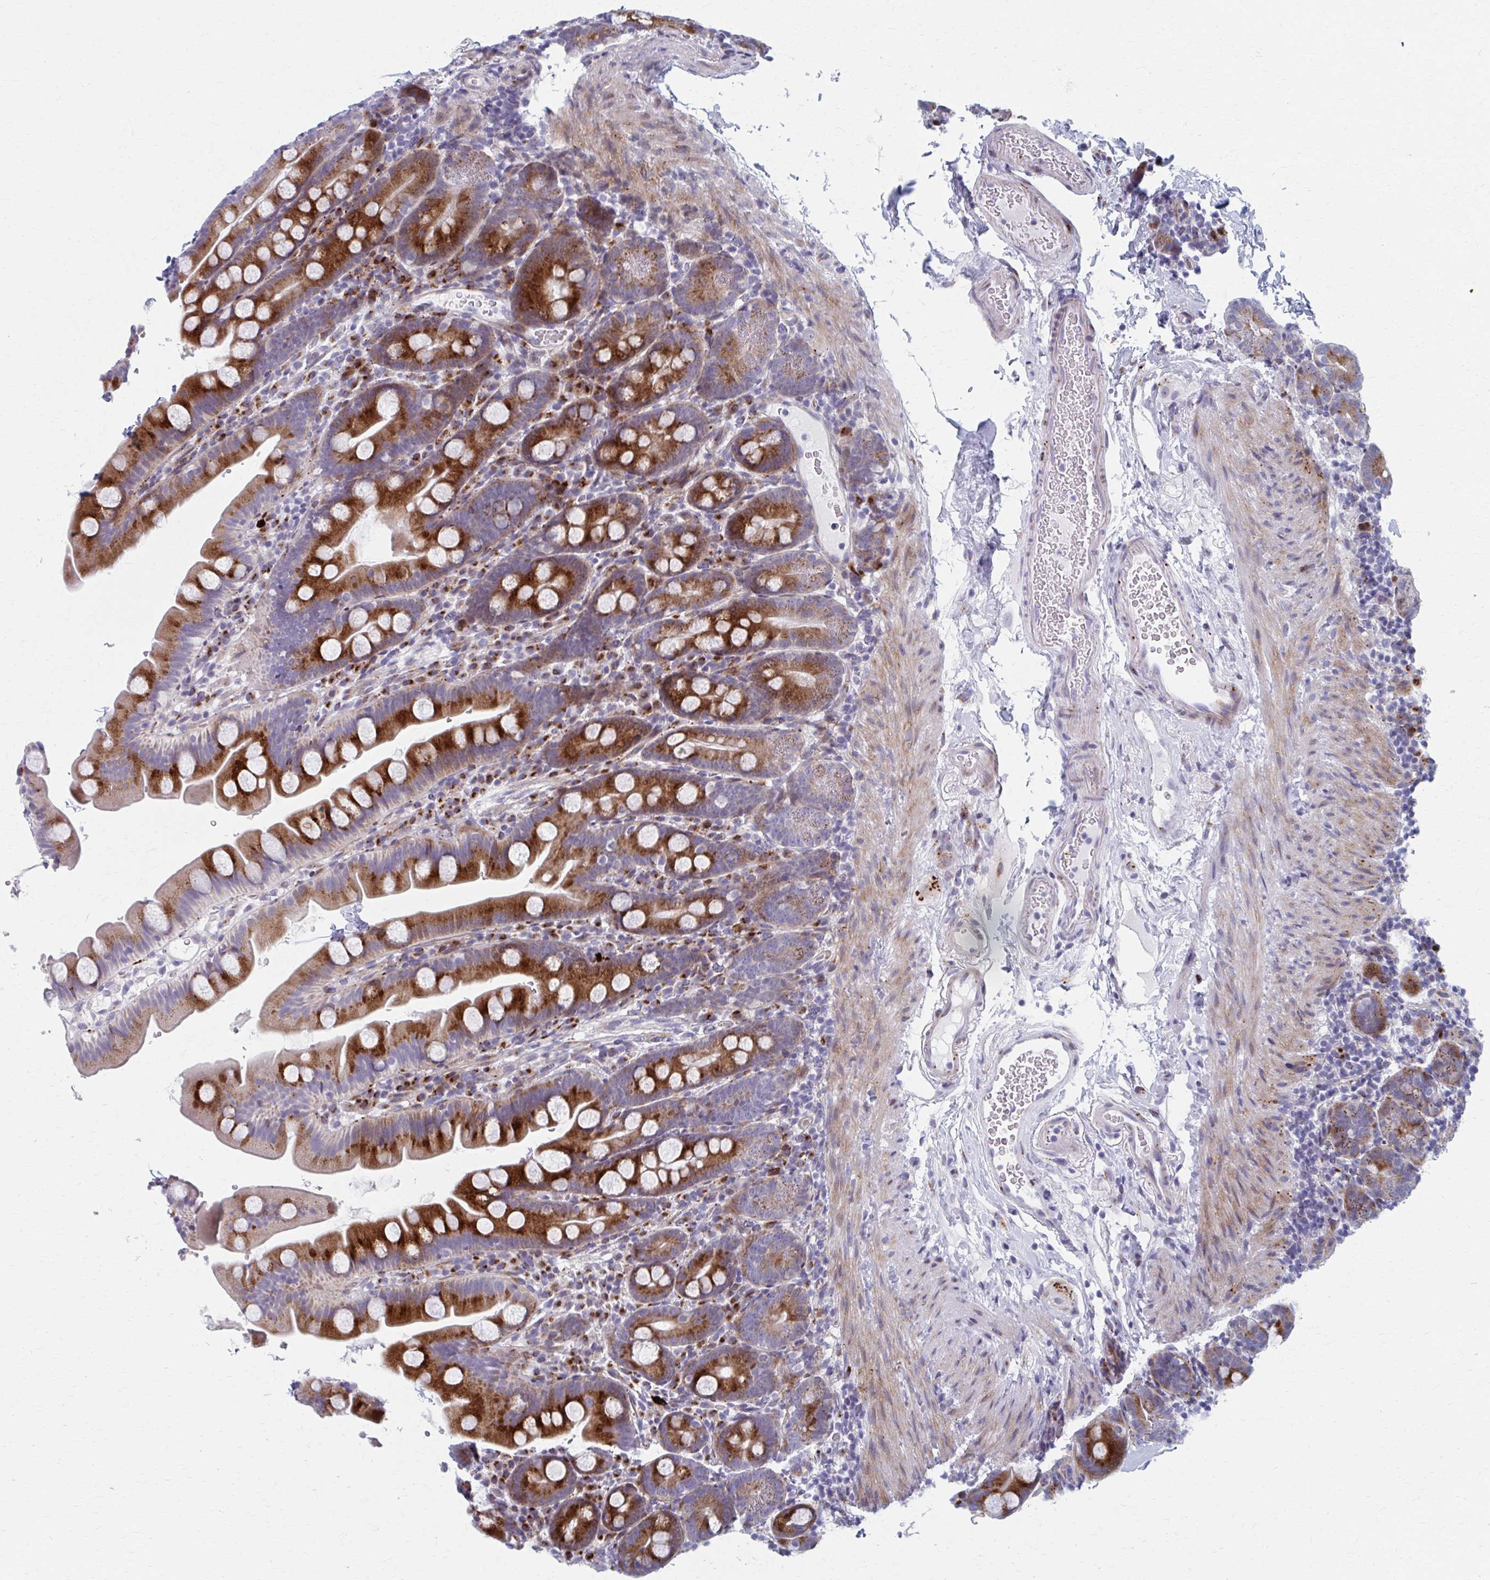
{"staining": {"intensity": "strong", "quantity": ">75%", "location": "cytoplasmic/membranous"}, "tissue": "small intestine", "cell_type": "Glandular cells", "image_type": "normal", "snomed": [{"axis": "morphology", "description": "Normal tissue, NOS"}, {"axis": "topography", "description": "Small intestine"}], "caption": "This micrograph demonstrates immunohistochemistry (IHC) staining of unremarkable human small intestine, with high strong cytoplasmic/membranous expression in approximately >75% of glandular cells.", "gene": "OLFM2", "patient": {"sex": "female", "age": 68}}